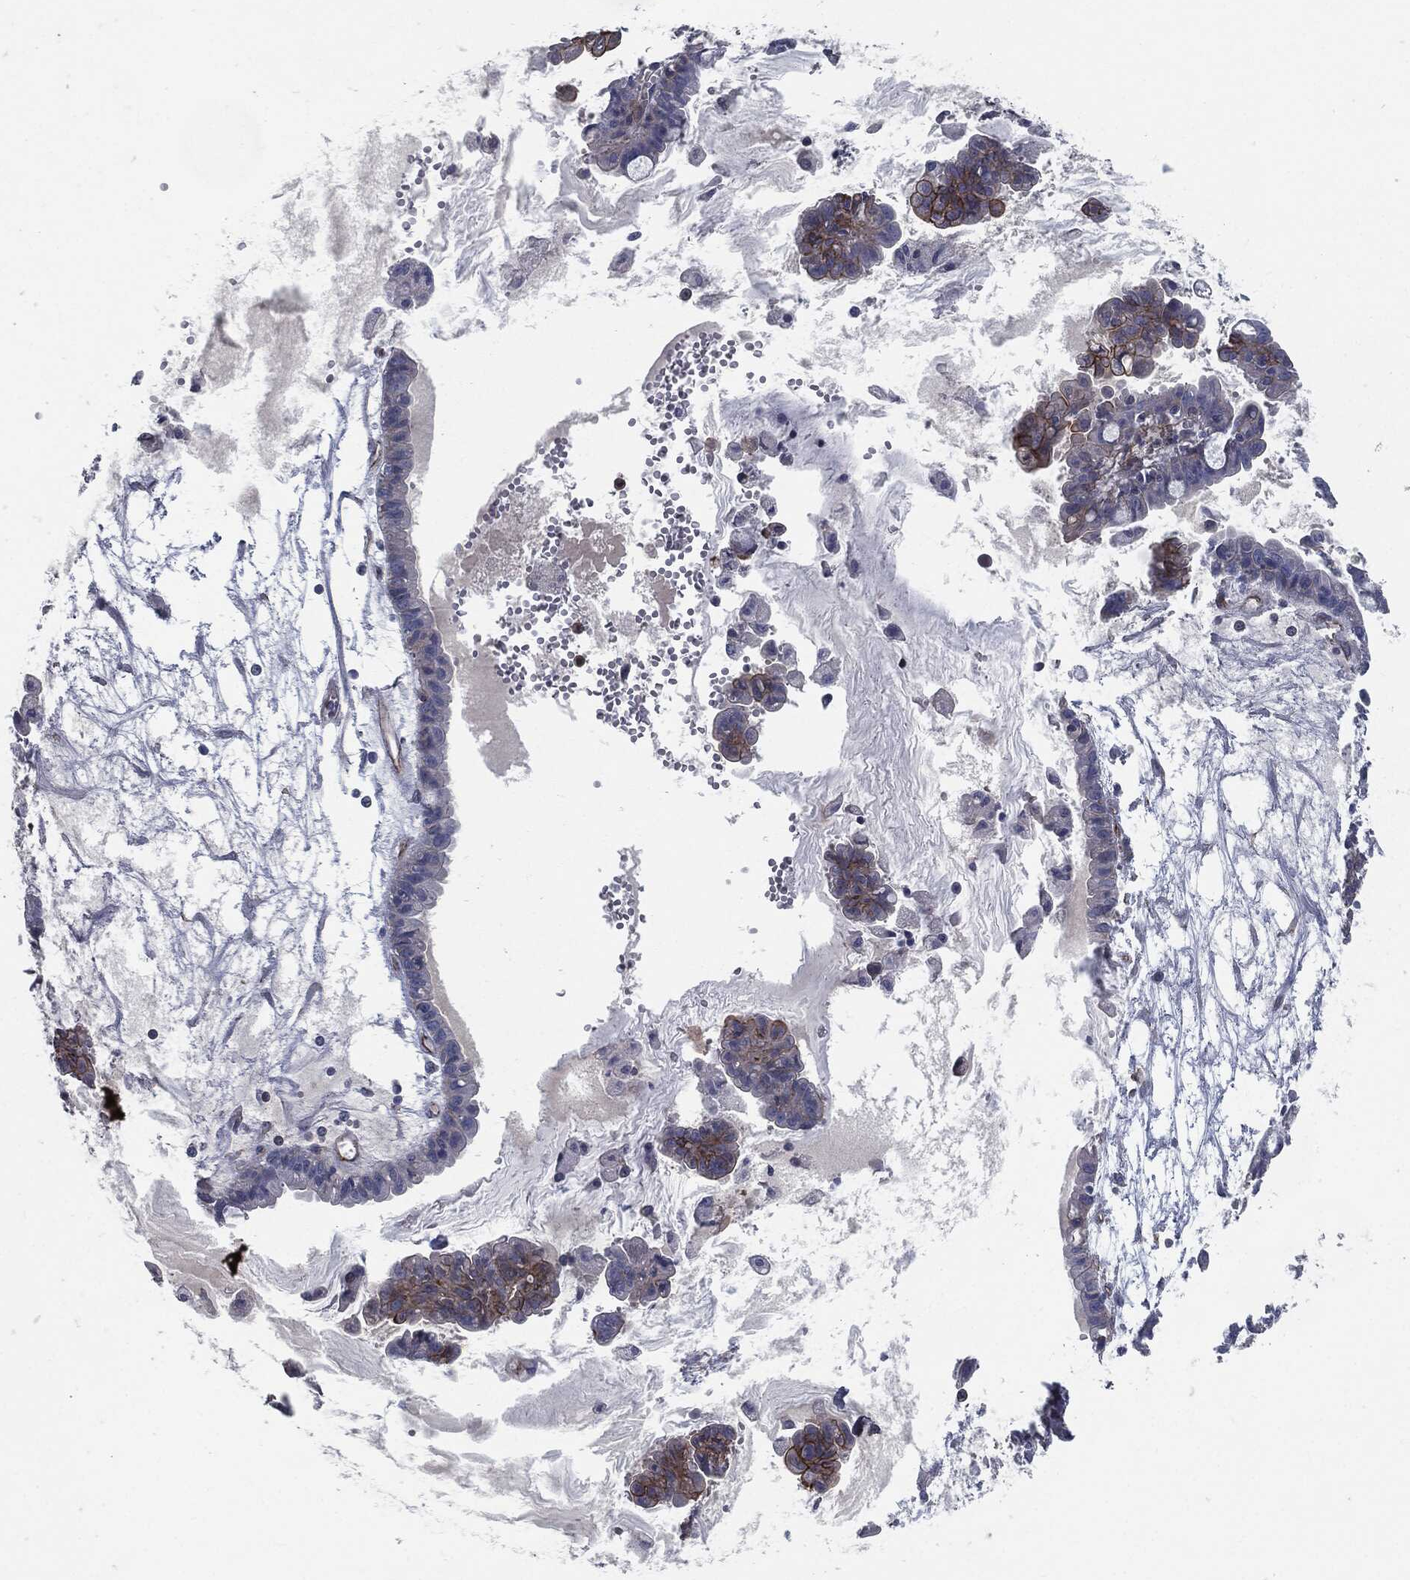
{"staining": {"intensity": "strong", "quantity": "<25%", "location": "cytoplasmic/membranous"}, "tissue": "ovarian cancer", "cell_type": "Tumor cells", "image_type": "cancer", "snomed": [{"axis": "morphology", "description": "Cystadenocarcinoma, mucinous, NOS"}, {"axis": "topography", "description": "Ovary"}], "caption": "Immunohistochemistry (DAB (3,3'-diaminobenzidine)) staining of ovarian cancer (mucinous cystadenocarcinoma) displays strong cytoplasmic/membranous protein positivity in approximately <25% of tumor cells.", "gene": "SVIL", "patient": {"sex": "female", "age": 63}}